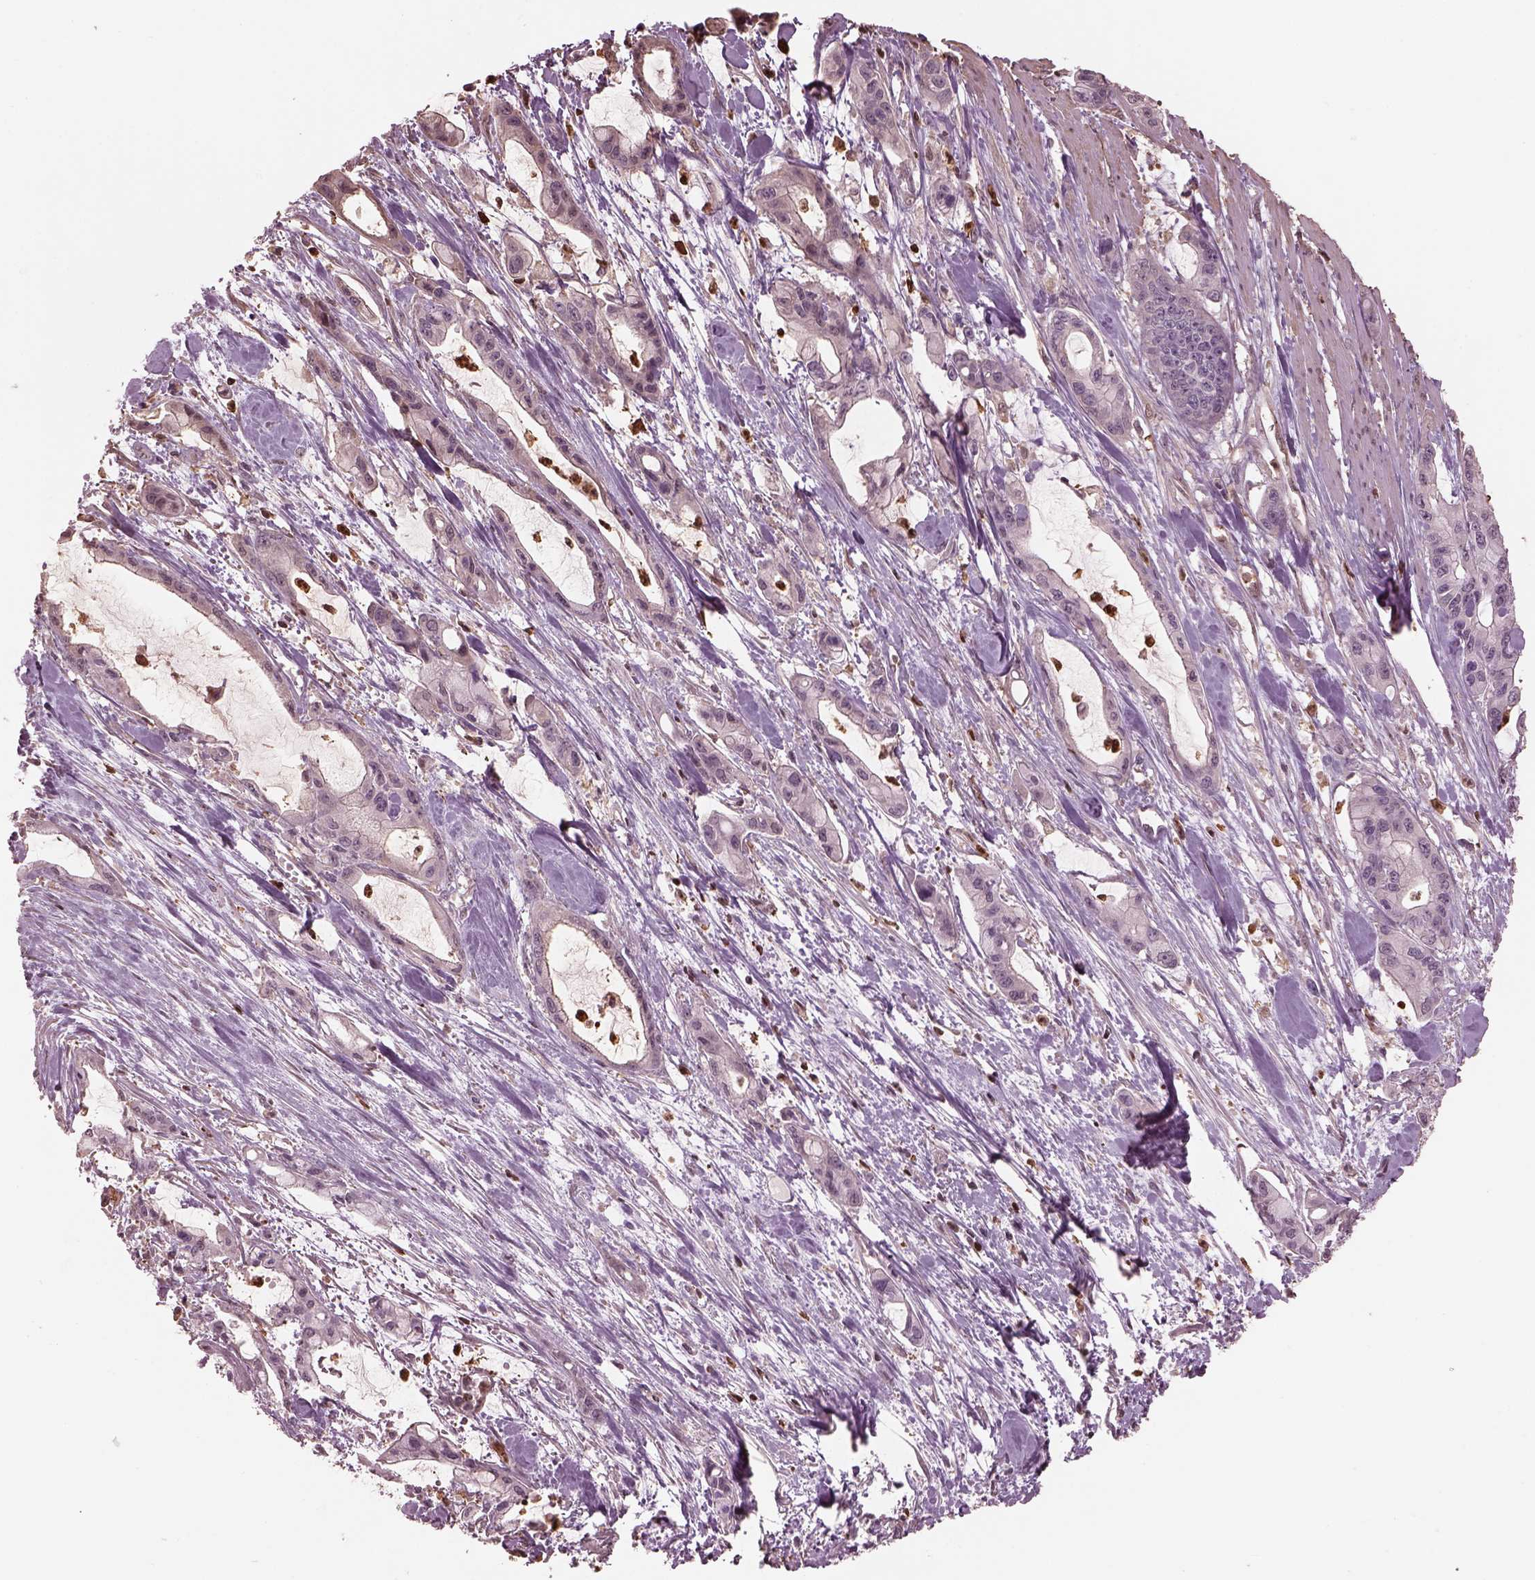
{"staining": {"intensity": "negative", "quantity": "none", "location": "none"}, "tissue": "pancreatic cancer", "cell_type": "Tumor cells", "image_type": "cancer", "snomed": [{"axis": "morphology", "description": "Adenocarcinoma, NOS"}, {"axis": "topography", "description": "Pancreas"}], "caption": "Pancreatic cancer was stained to show a protein in brown. There is no significant positivity in tumor cells.", "gene": "IL31RA", "patient": {"sex": "male", "age": 48}}